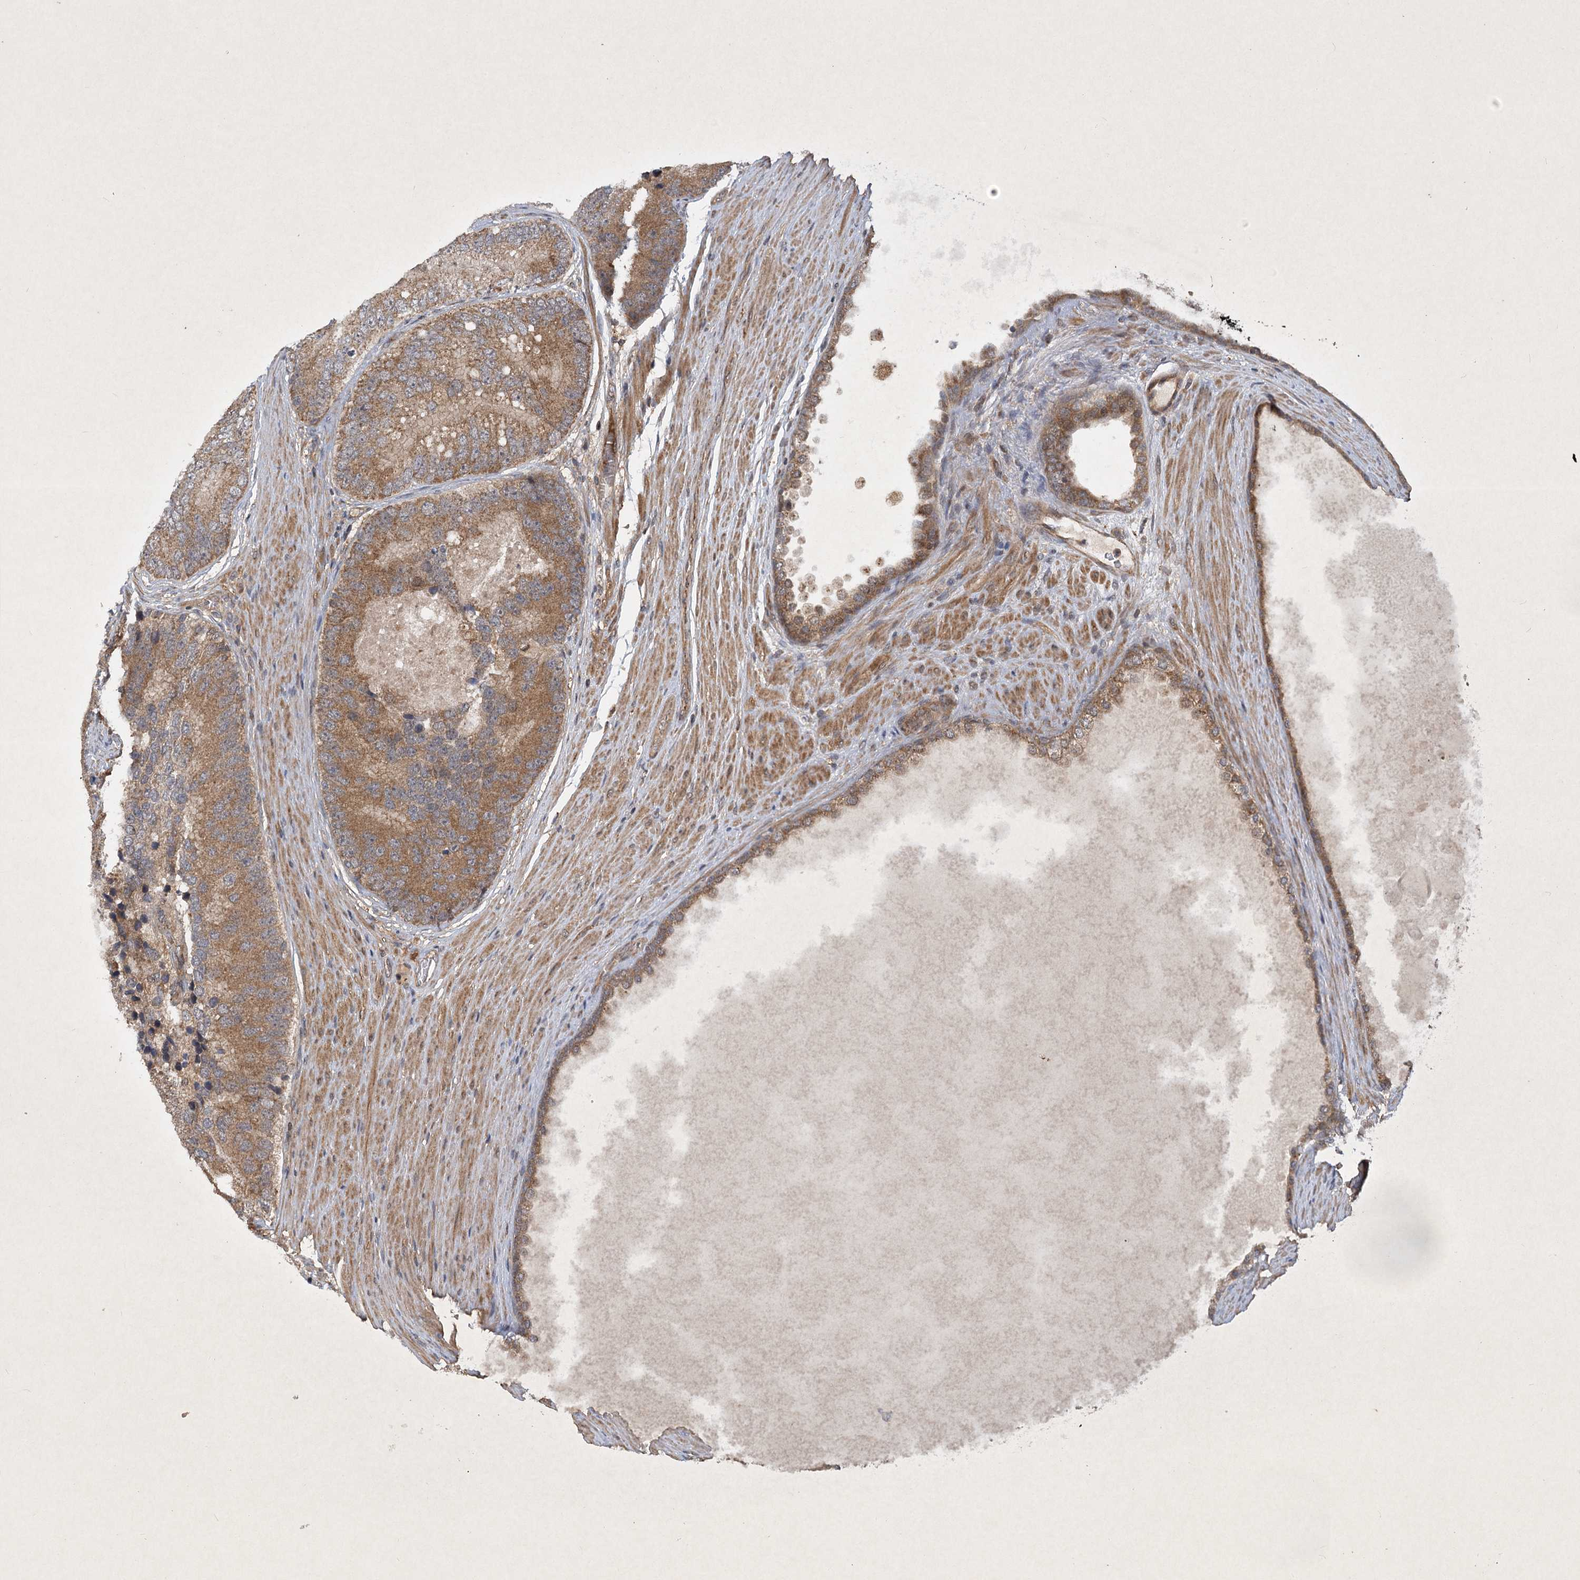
{"staining": {"intensity": "moderate", "quantity": ">75%", "location": "cytoplasmic/membranous"}, "tissue": "prostate cancer", "cell_type": "Tumor cells", "image_type": "cancer", "snomed": [{"axis": "morphology", "description": "Adenocarcinoma, High grade"}, {"axis": "topography", "description": "Prostate"}], "caption": "Protein expression by immunohistochemistry (IHC) shows moderate cytoplasmic/membranous staining in about >75% of tumor cells in prostate cancer (high-grade adenocarcinoma).", "gene": "INSIG2", "patient": {"sex": "male", "age": 70}}